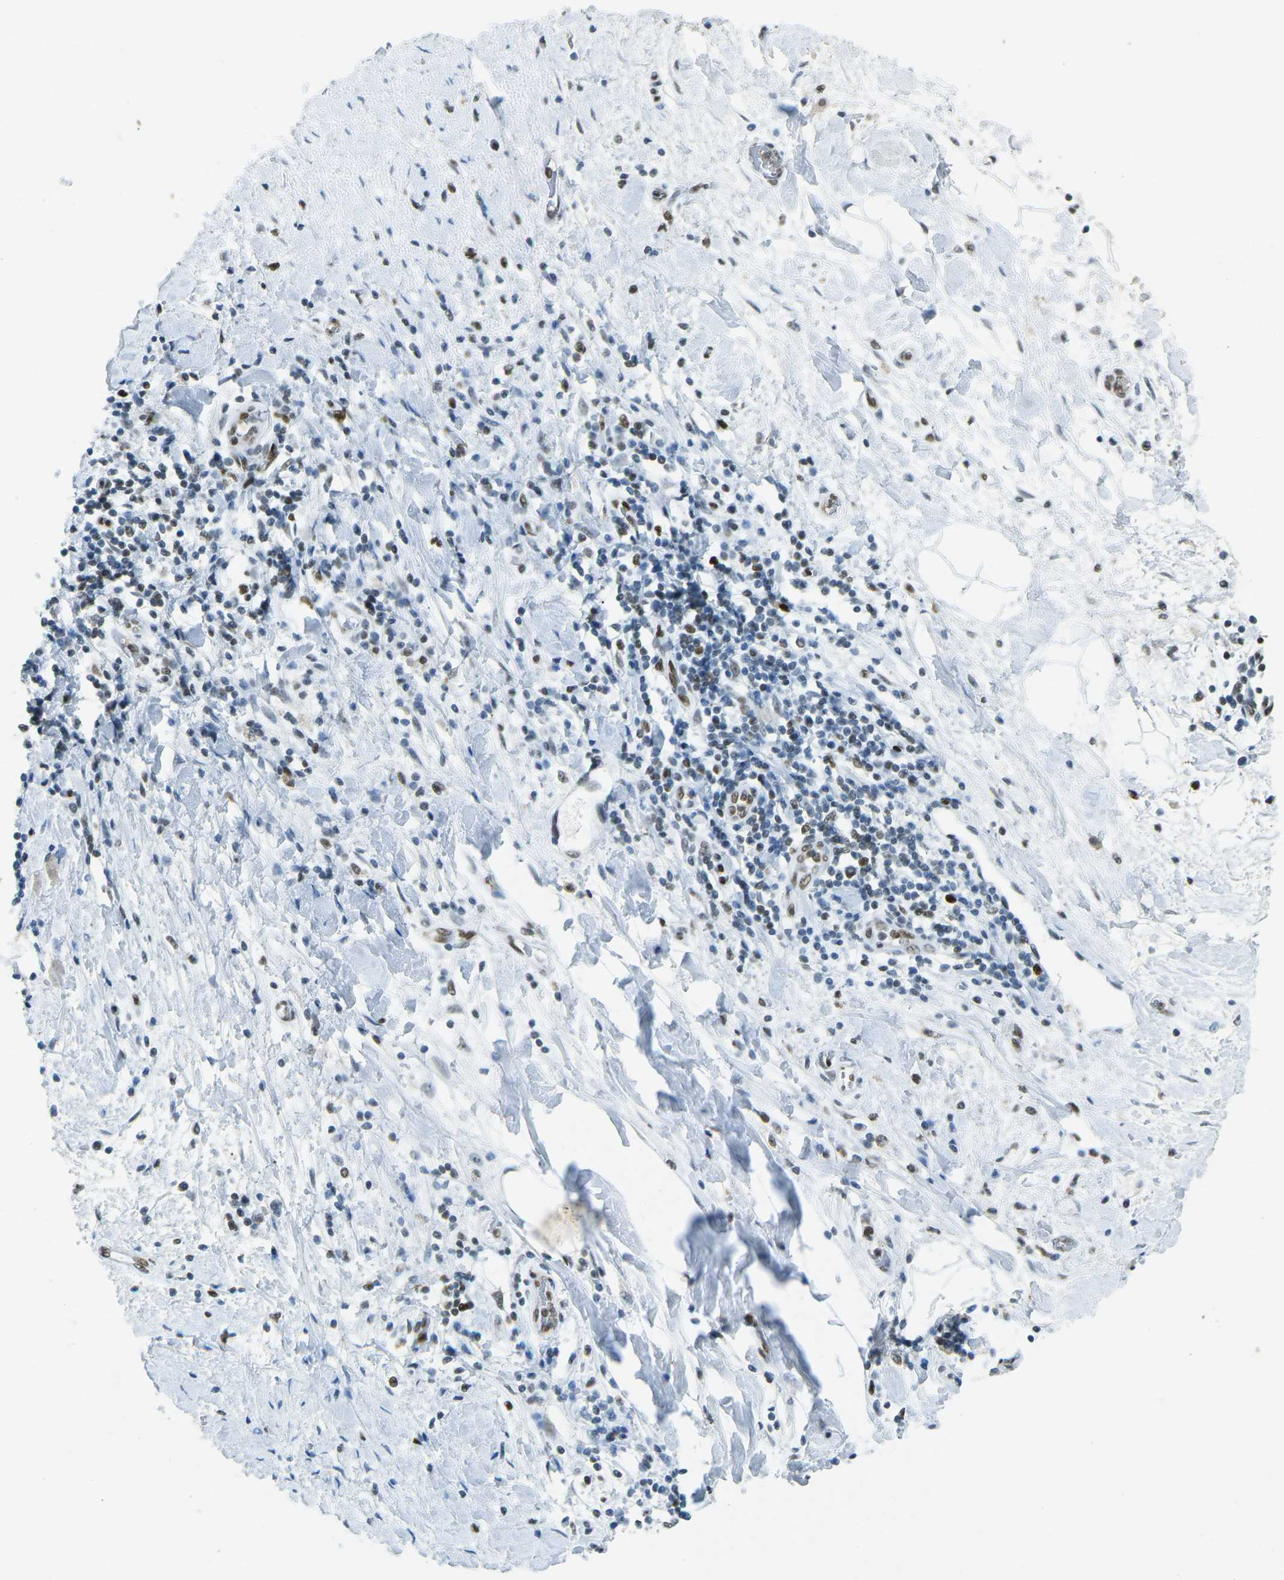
{"staining": {"intensity": "strong", "quantity": "<25%", "location": "nuclear"}, "tissue": "pancreatic cancer", "cell_type": "Tumor cells", "image_type": "cancer", "snomed": [{"axis": "morphology", "description": "Adenocarcinoma, NOS"}, {"axis": "topography", "description": "Pancreas"}], "caption": "A high-resolution histopathology image shows immunohistochemistry staining of pancreatic adenocarcinoma, which displays strong nuclear expression in approximately <25% of tumor cells.", "gene": "RB1", "patient": {"sex": "male", "age": 55}}